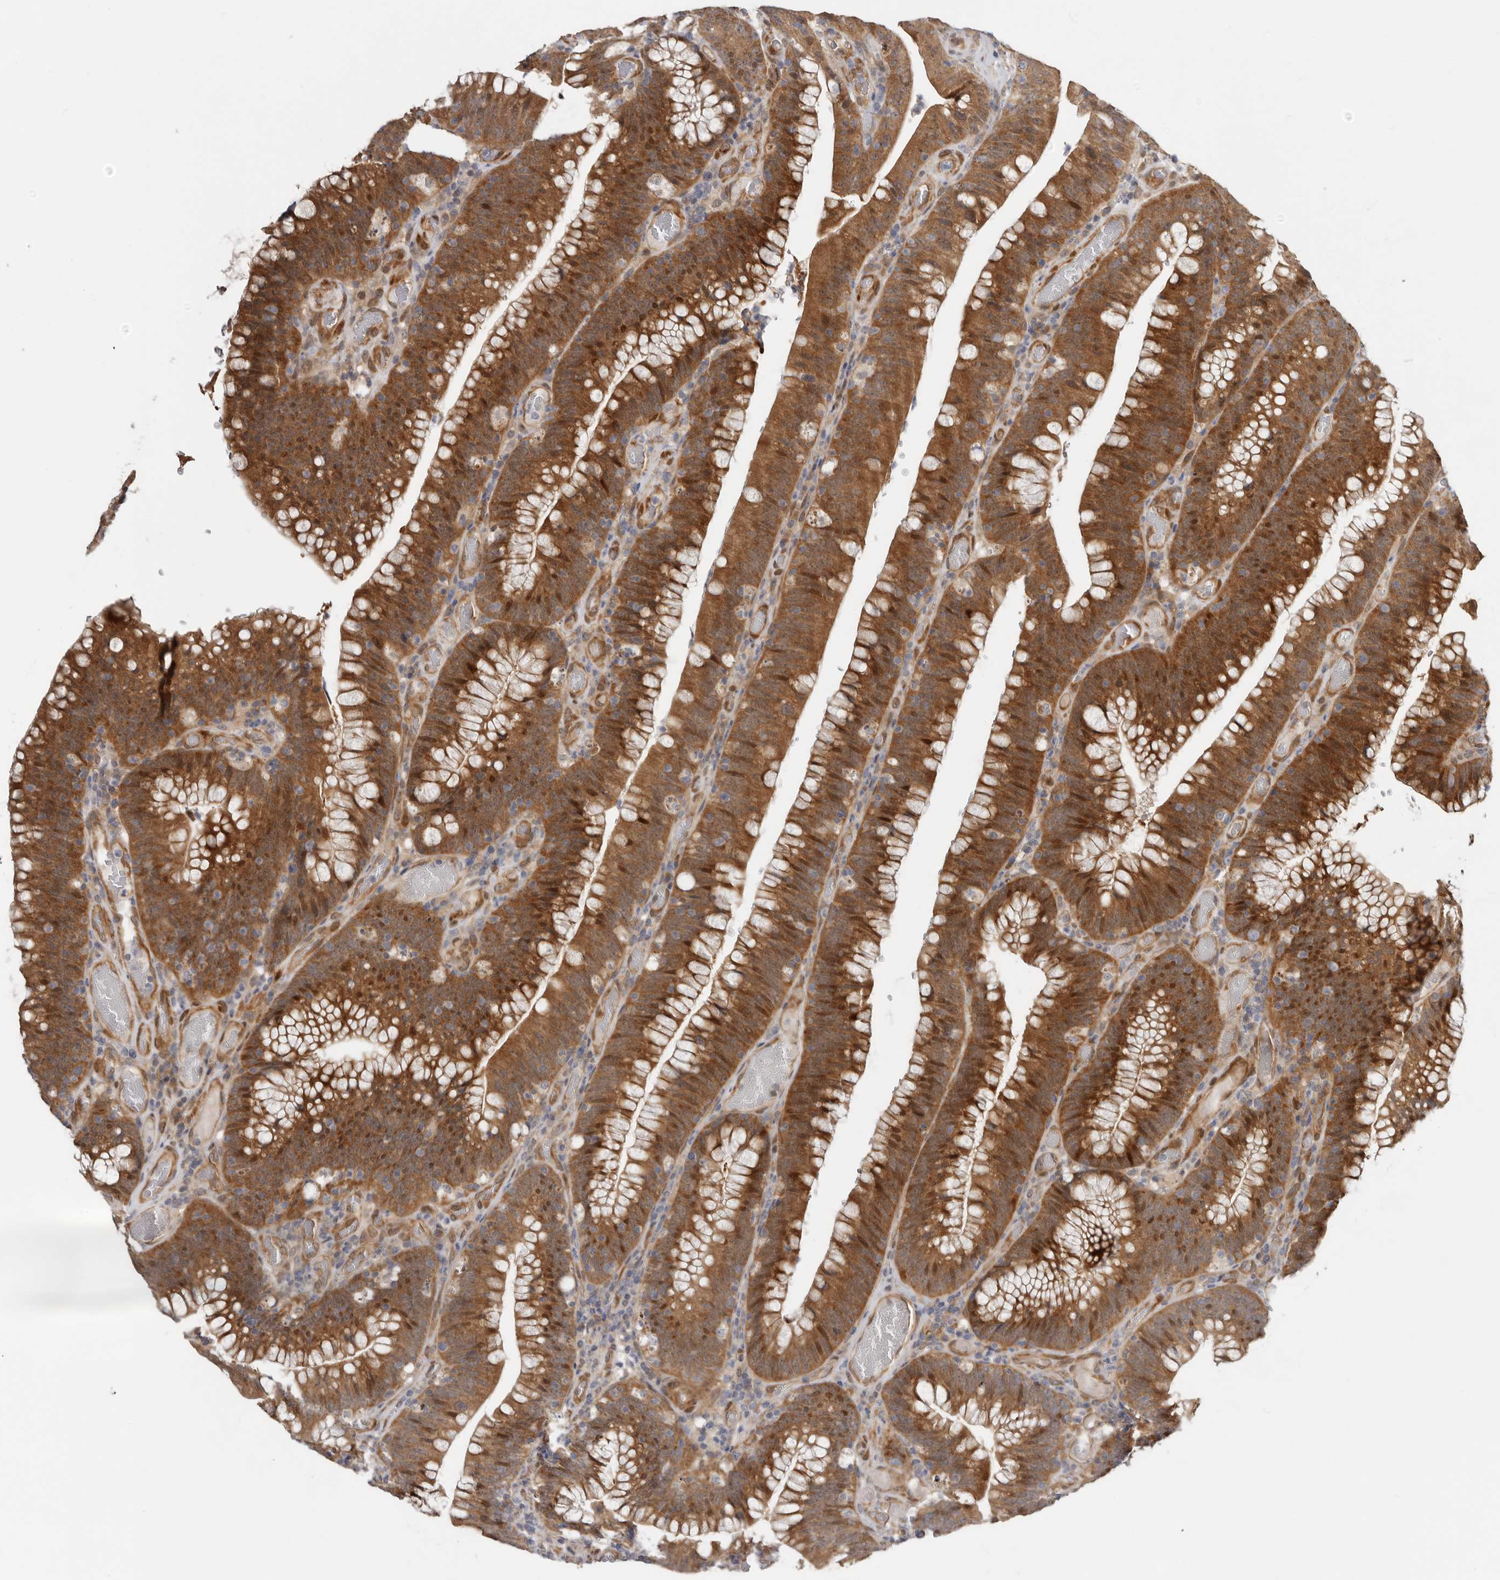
{"staining": {"intensity": "strong", "quantity": ">75%", "location": "cytoplasmic/membranous,nuclear"}, "tissue": "colorectal cancer", "cell_type": "Tumor cells", "image_type": "cancer", "snomed": [{"axis": "morphology", "description": "Normal tissue, NOS"}, {"axis": "topography", "description": "Colon"}], "caption": "This is an image of IHC staining of colorectal cancer, which shows strong expression in the cytoplasmic/membranous and nuclear of tumor cells.", "gene": "SBDS", "patient": {"sex": "female", "age": 82}}